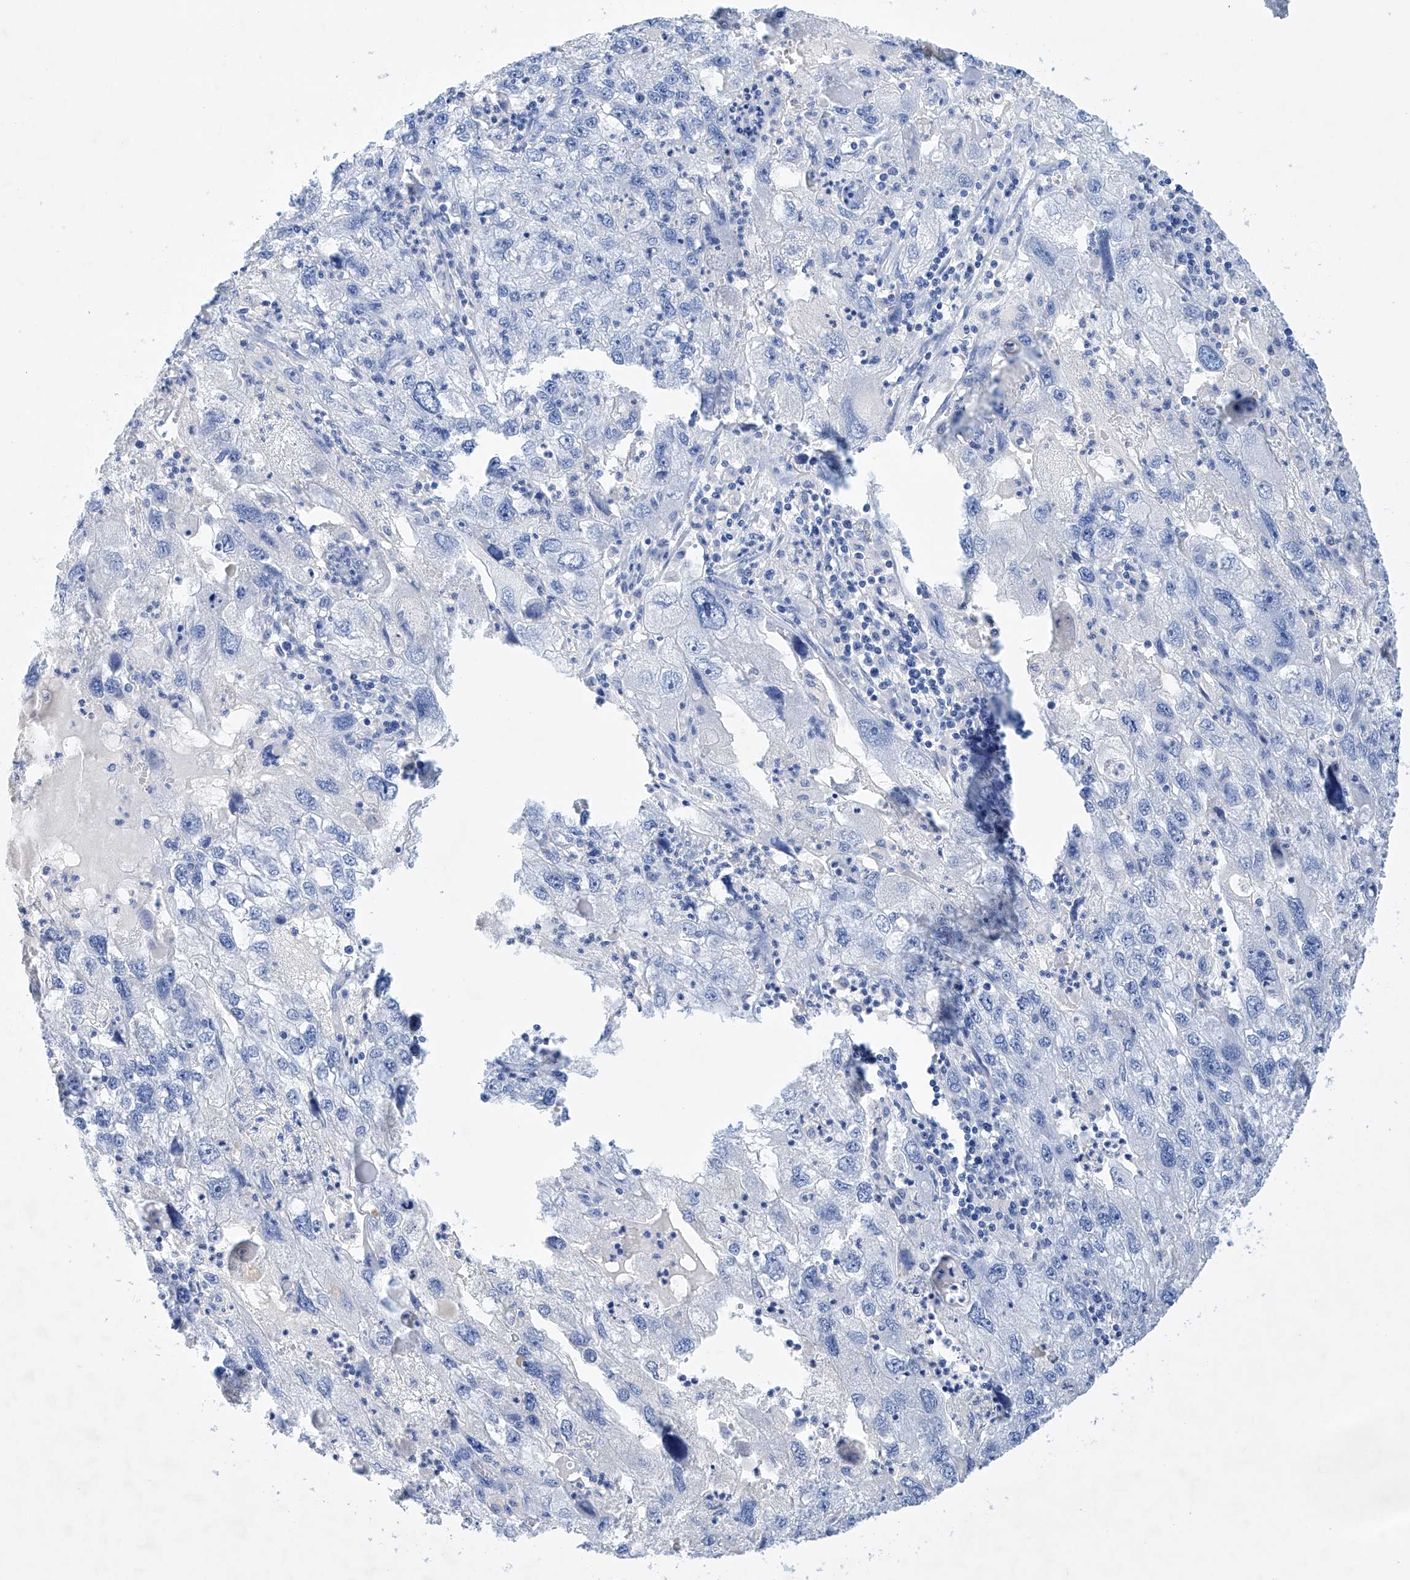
{"staining": {"intensity": "negative", "quantity": "none", "location": "none"}, "tissue": "endometrial cancer", "cell_type": "Tumor cells", "image_type": "cancer", "snomed": [{"axis": "morphology", "description": "Adenocarcinoma, NOS"}, {"axis": "topography", "description": "Endometrium"}], "caption": "Immunohistochemistry (IHC) micrograph of neoplastic tissue: endometrial cancer (adenocarcinoma) stained with DAB (3,3'-diaminobenzidine) demonstrates no significant protein expression in tumor cells.", "gene": "LURAP1", "patient": {"sex": "female", "age": 49}}